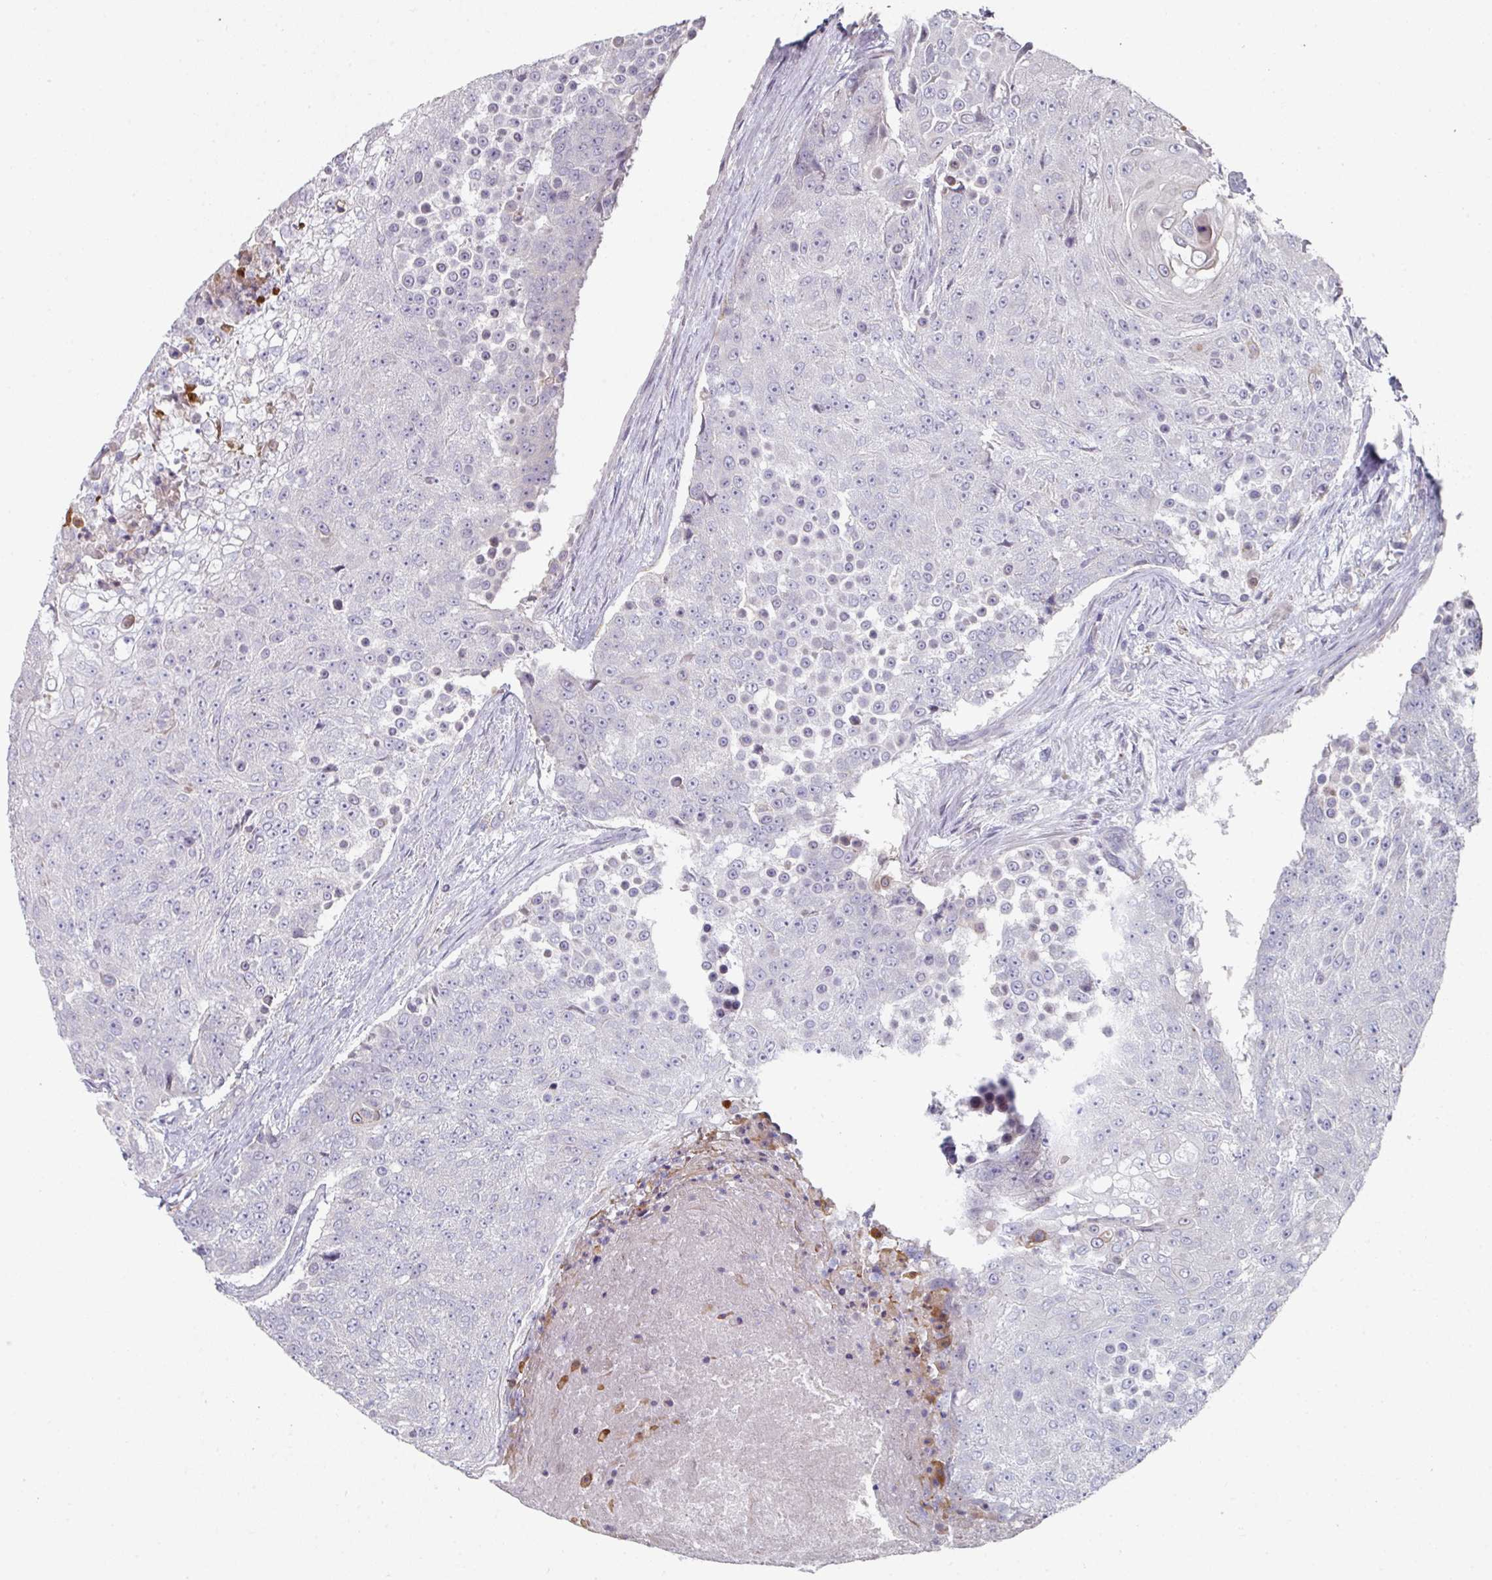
{"staining": {"intensity": "negative", "quantity": "none", "location": "none"}, "tissue": "urothelial cancer", "cell_type": "Tumor cells", "image_type": "cancer", "snomed": [{"axis": "morphology", "description": "Urothelial carcinoma, High grade"}, {"axis": "topography", "description": "Urinary bladder"}], "caption": "Immunohistochemical staining of urothelial cancer demonstrates no significant positivity in tumor cells. (Immunohistochemistry, brightfield microscopy, high magnification).", "gene": "WSB2", "patient": {"sex": "female", "age": 63}}